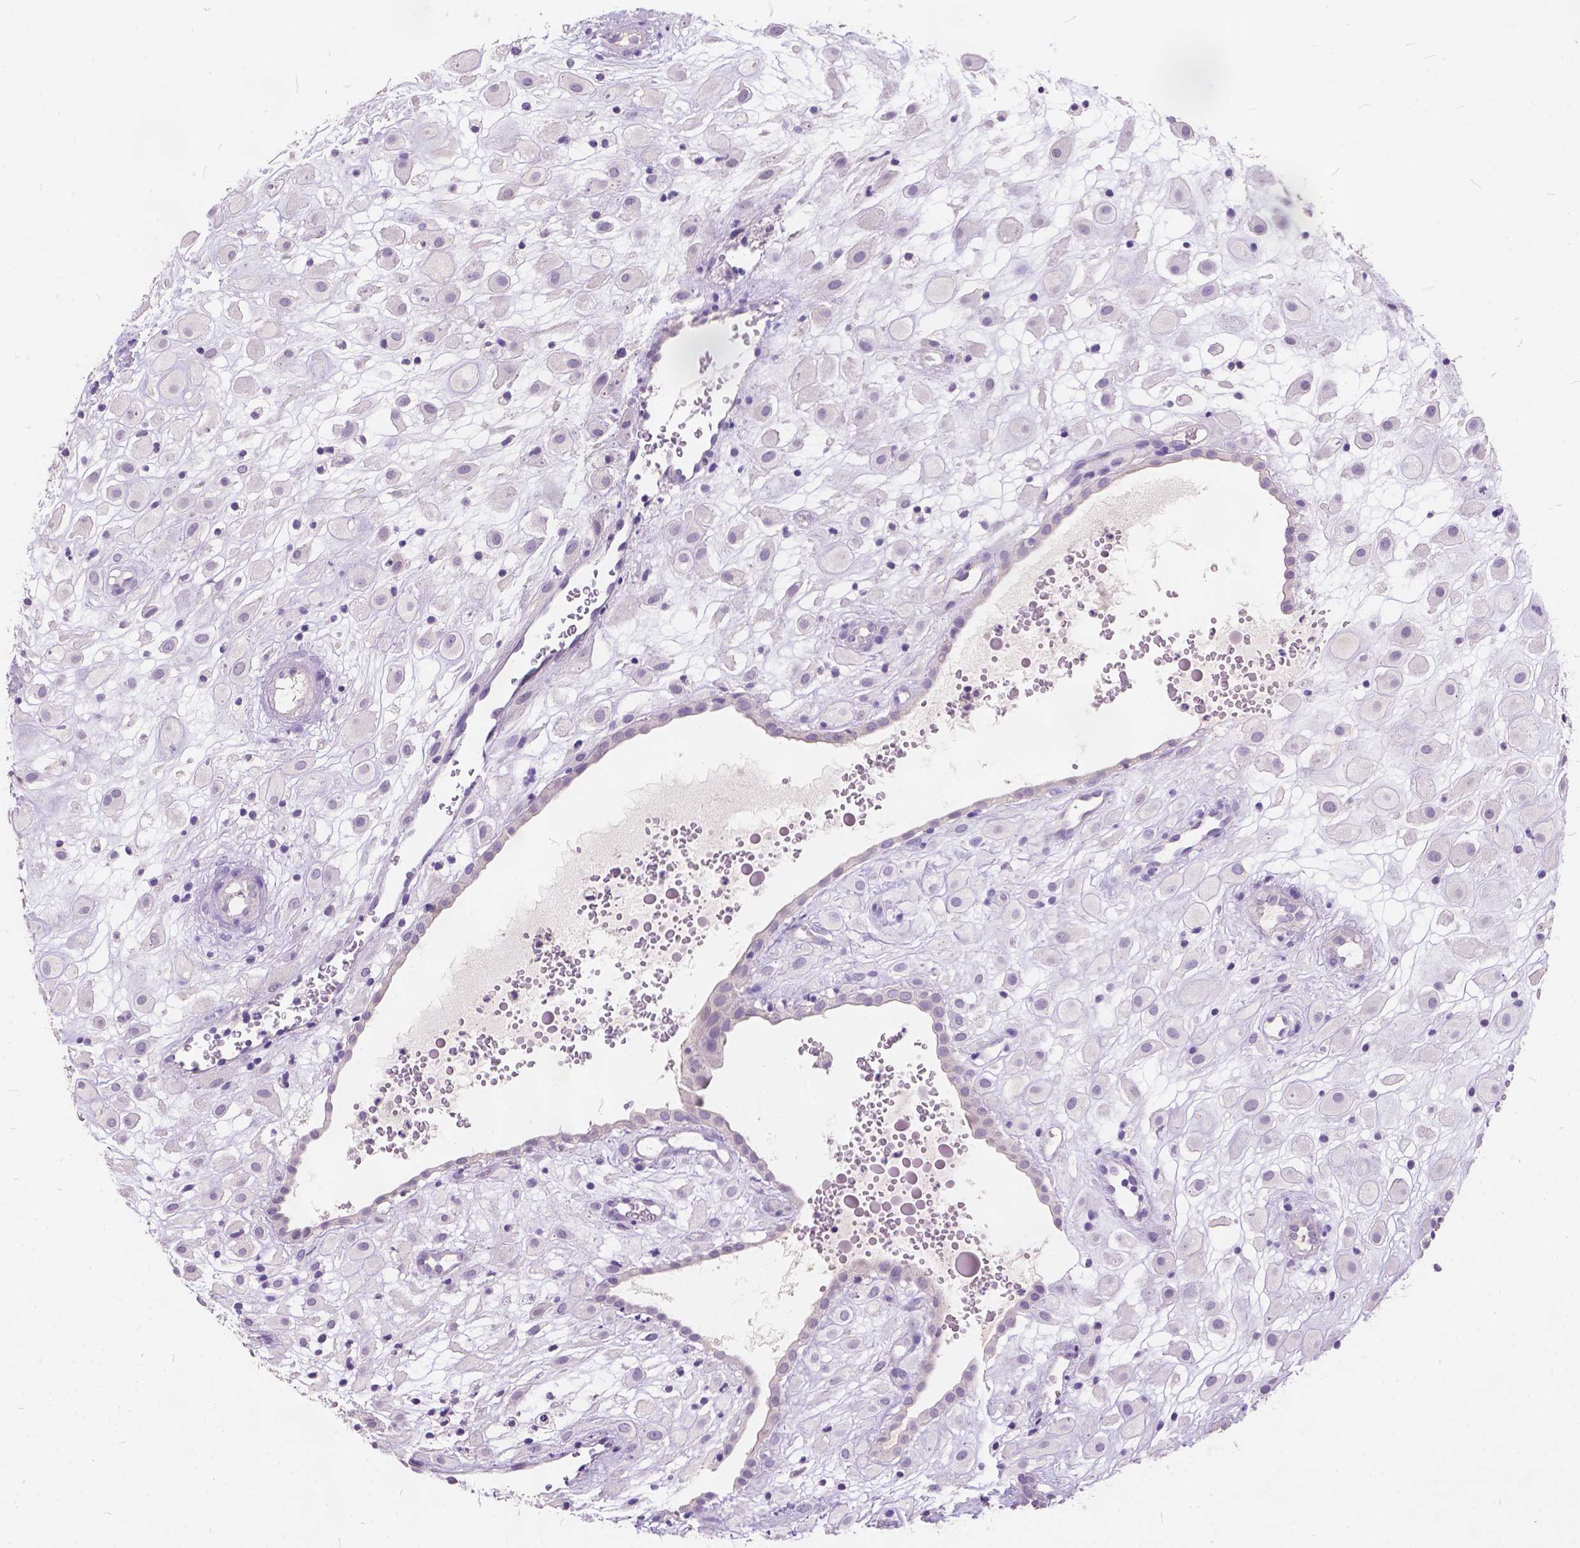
{"staining": {"intensity": "negative", "quantity": "none", "location": "none"}, "tissue": "placenta", "cell_type": "Decidual cells", "image_type": "normal", "snomed": [{"axis": "morphology", "description": "Normal tissue, NOS"}, {"axis": "topography", "description": "Placenta"}], "caption": "A high-resolution histopathology image shows immunohistochemistry staining of normal placenta, which exhibits no significant staining in decidual cells.", "gene": "PEX11G", "patient": {"sex": "female", "age": 24}}